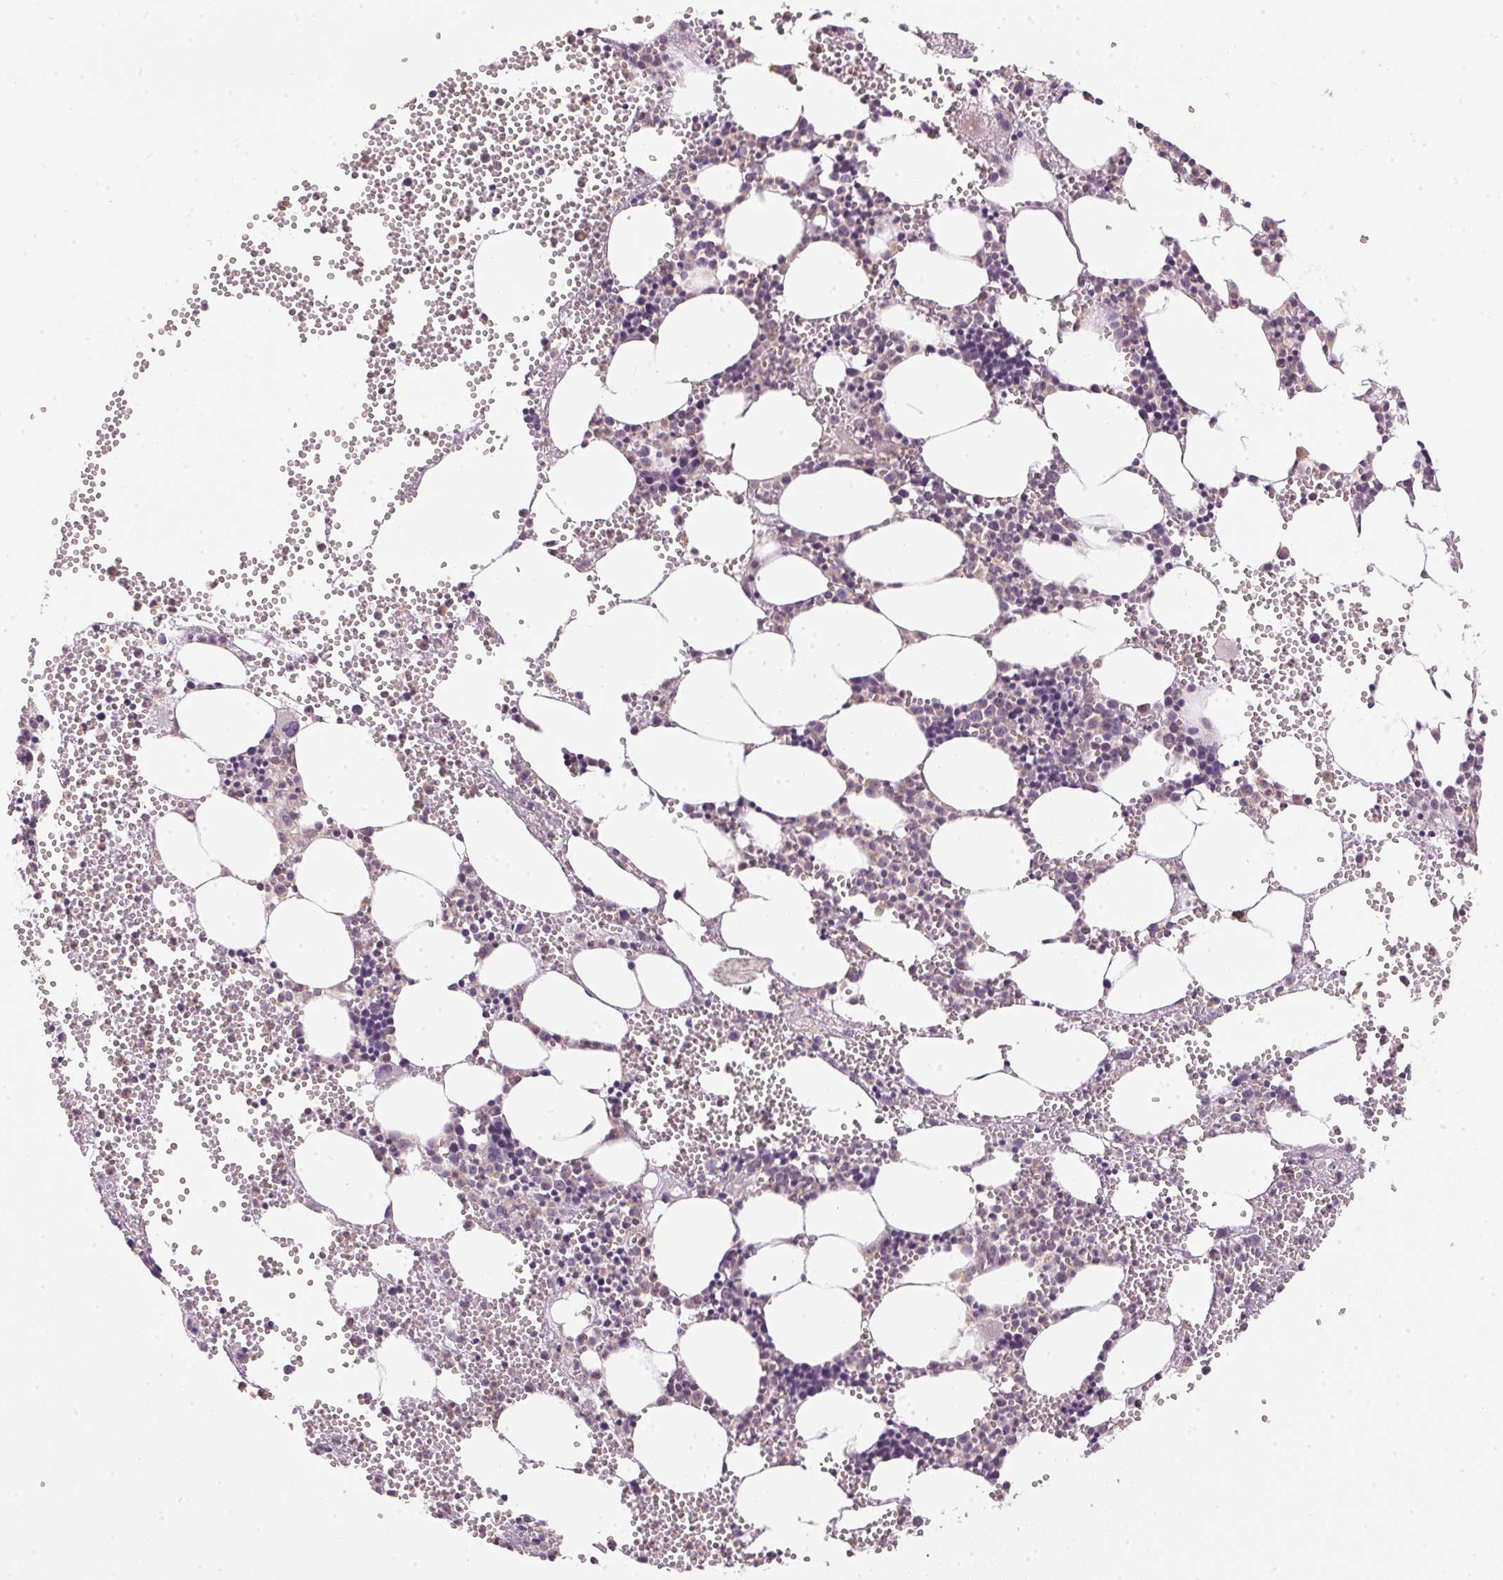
{"staining": {"intensity": "negative", "quantity": "none", "location": "none"}, "tissue": "bone marrow", "cell_type": "Hematopoietic cells", "image_type": "normal", "snomed": [{"axis": "morphology", "description": "Normal tissue, NOS"}, {"axis": "topography", "description": "Bone marrow"}], "caption": "Bone marrow stained for a protein using immunohistochemistry demonstrates no staining hematopoietic cells.", "gene": "SC5D", "patient": {"sex": "male", "age": 89}}